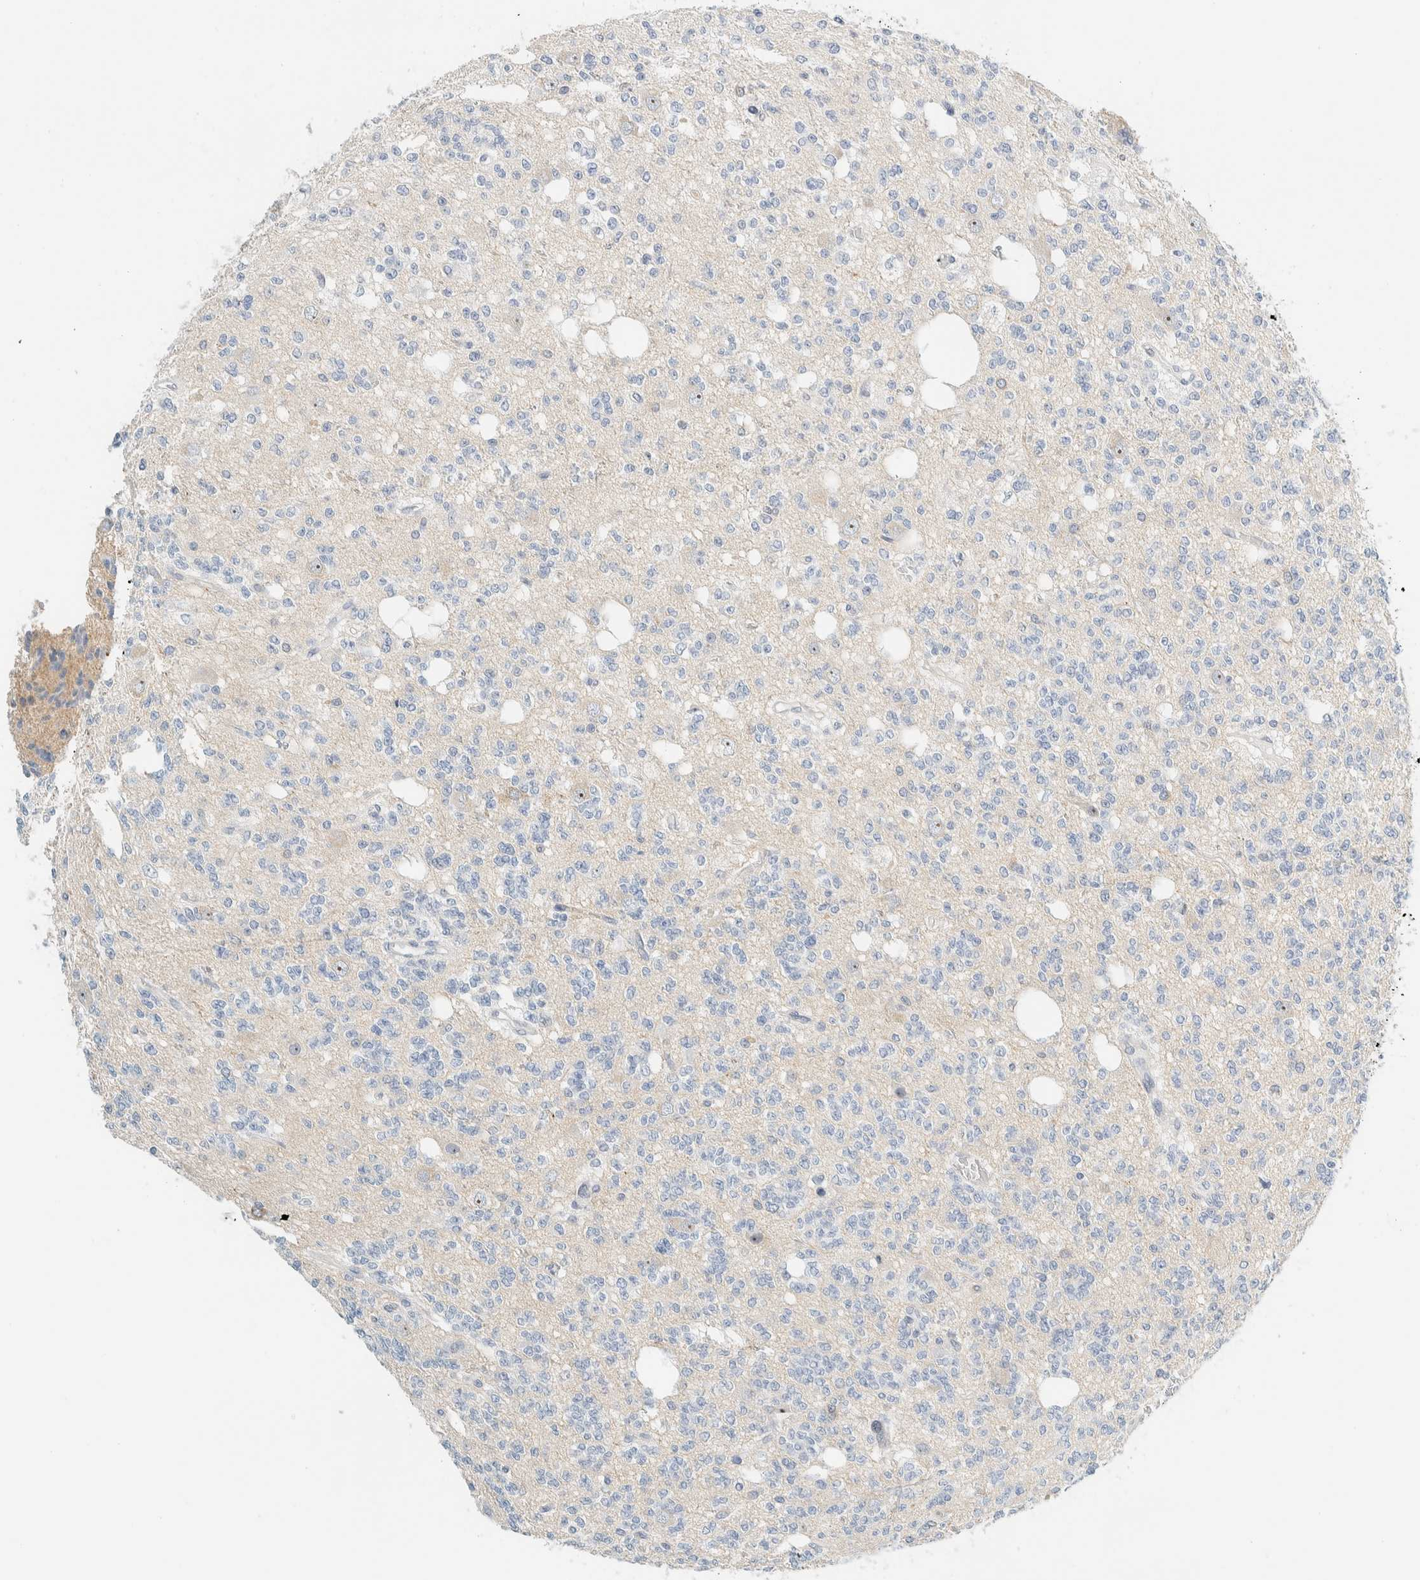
{"staining": {"intensity": "negative", "quantity": "none", "location": "none"}, "tissue": "glioma", "cell_type": "Tumor cells", "image_type": "cancer", "snomed": [{"axis": "morphology", "description": "Glioma, malignant, Low grade"}, {"axis": "topography", "description": "Brain"}], "caption": "Photomicrograph shows no significant protein positivity in tumor cells of malignant glioma (low-grade).", "gene": "NDE1", "patient": {"sex": "male", "age": 38}}